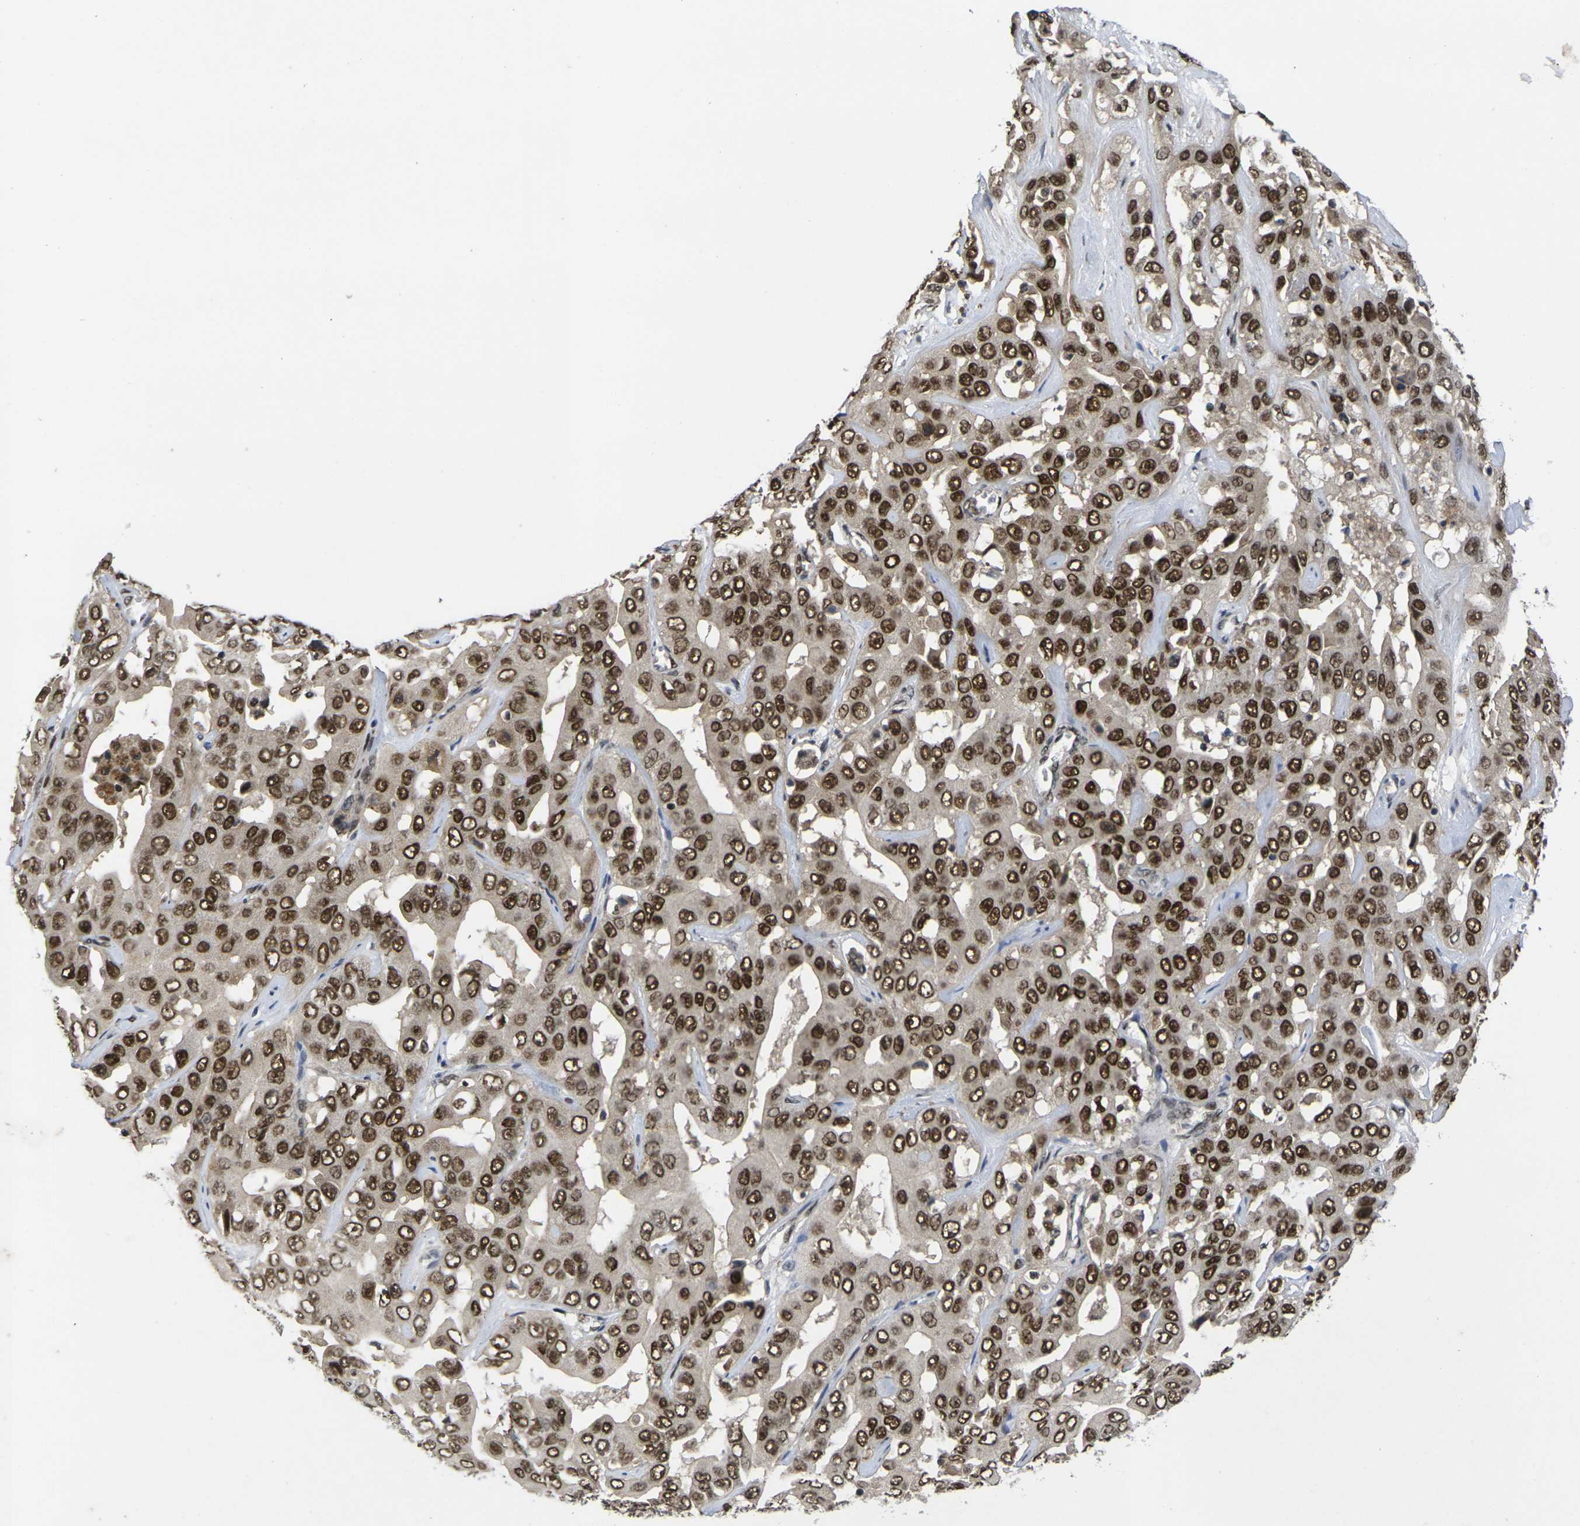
{"staining": {"intensity": "strong", "quantity": ">75%", "location": "nuclear"}, "tissue": "liver cancer", "cell_type": "Tumor cells", "image_type": "cancer", "snomed": [{"axis": "morphology", "description": "Cholangiocarcinoma"}, {"axis": "topography", "description": "Liver"}], "caption": "Liver cancer (cholangiocarcinoma) stained with immunohistochemistry (IHC) shows strong nuclear staining in about >75% of tumor cells.", "gene": "GTF2E1", "patient": {"sex": "female", "age": 52}}